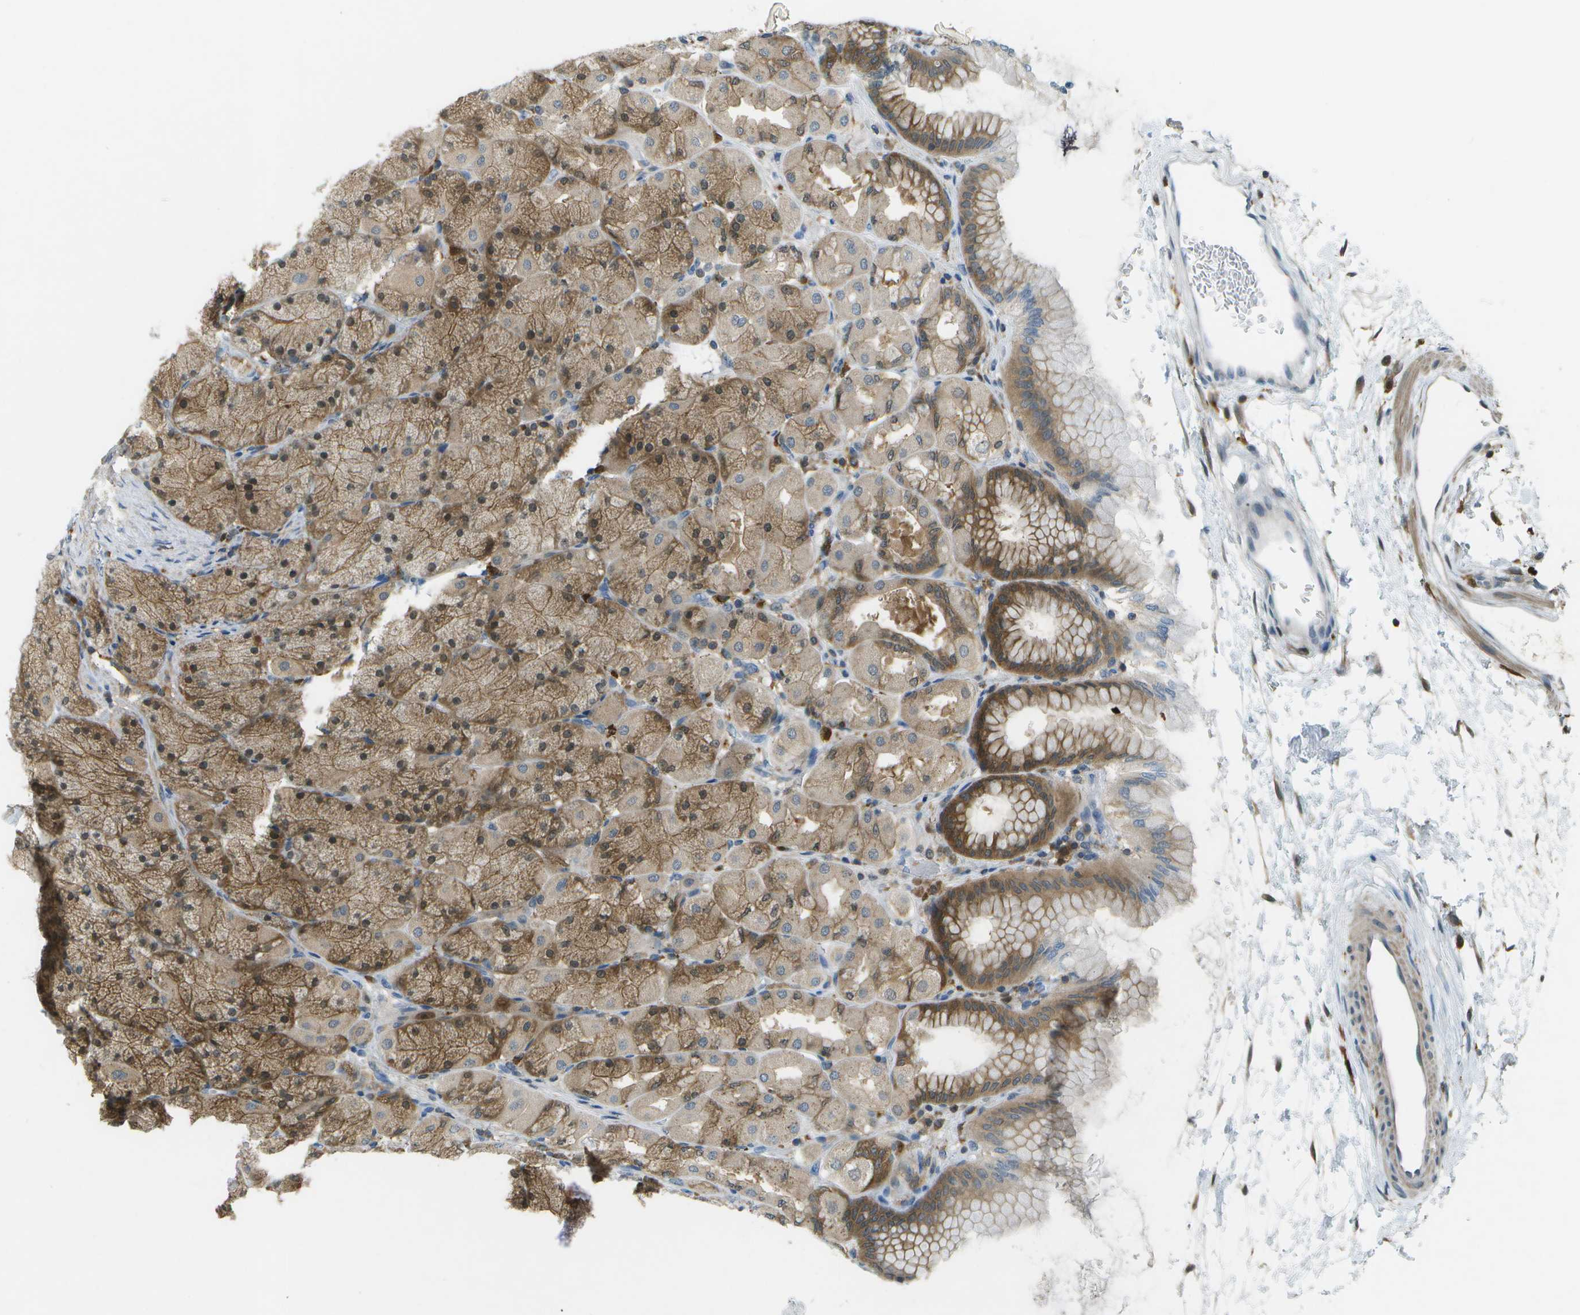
{"staining": {"intensity": "moderate", "quantity": ">75%", "location": "cytoplasmic/membranous,nuclear"}, "tissue": "stomach", "cell_type": "Glandular cells", "image_type": "normal", "snomed": [{"axis": "morphology", "description": "Normal tissue, NOS"}, {"axis": "topography", "description": "Stomach, upper"}], "caption": "Immunohistochemistry staining of normal stomach, which displays medium levels of moderate cytoplasmic/membranous,nuclear positivity in about >75% of glandular cells indicating moderate cytoplasmic/membranous,nuclear protein expression. The staining was performed using DAB (brown) for protein detection and nuclei were counterstained in hematoxylin (blue).", "gene": "CDH23", "patient": {"sex": "female", "age": 56}}